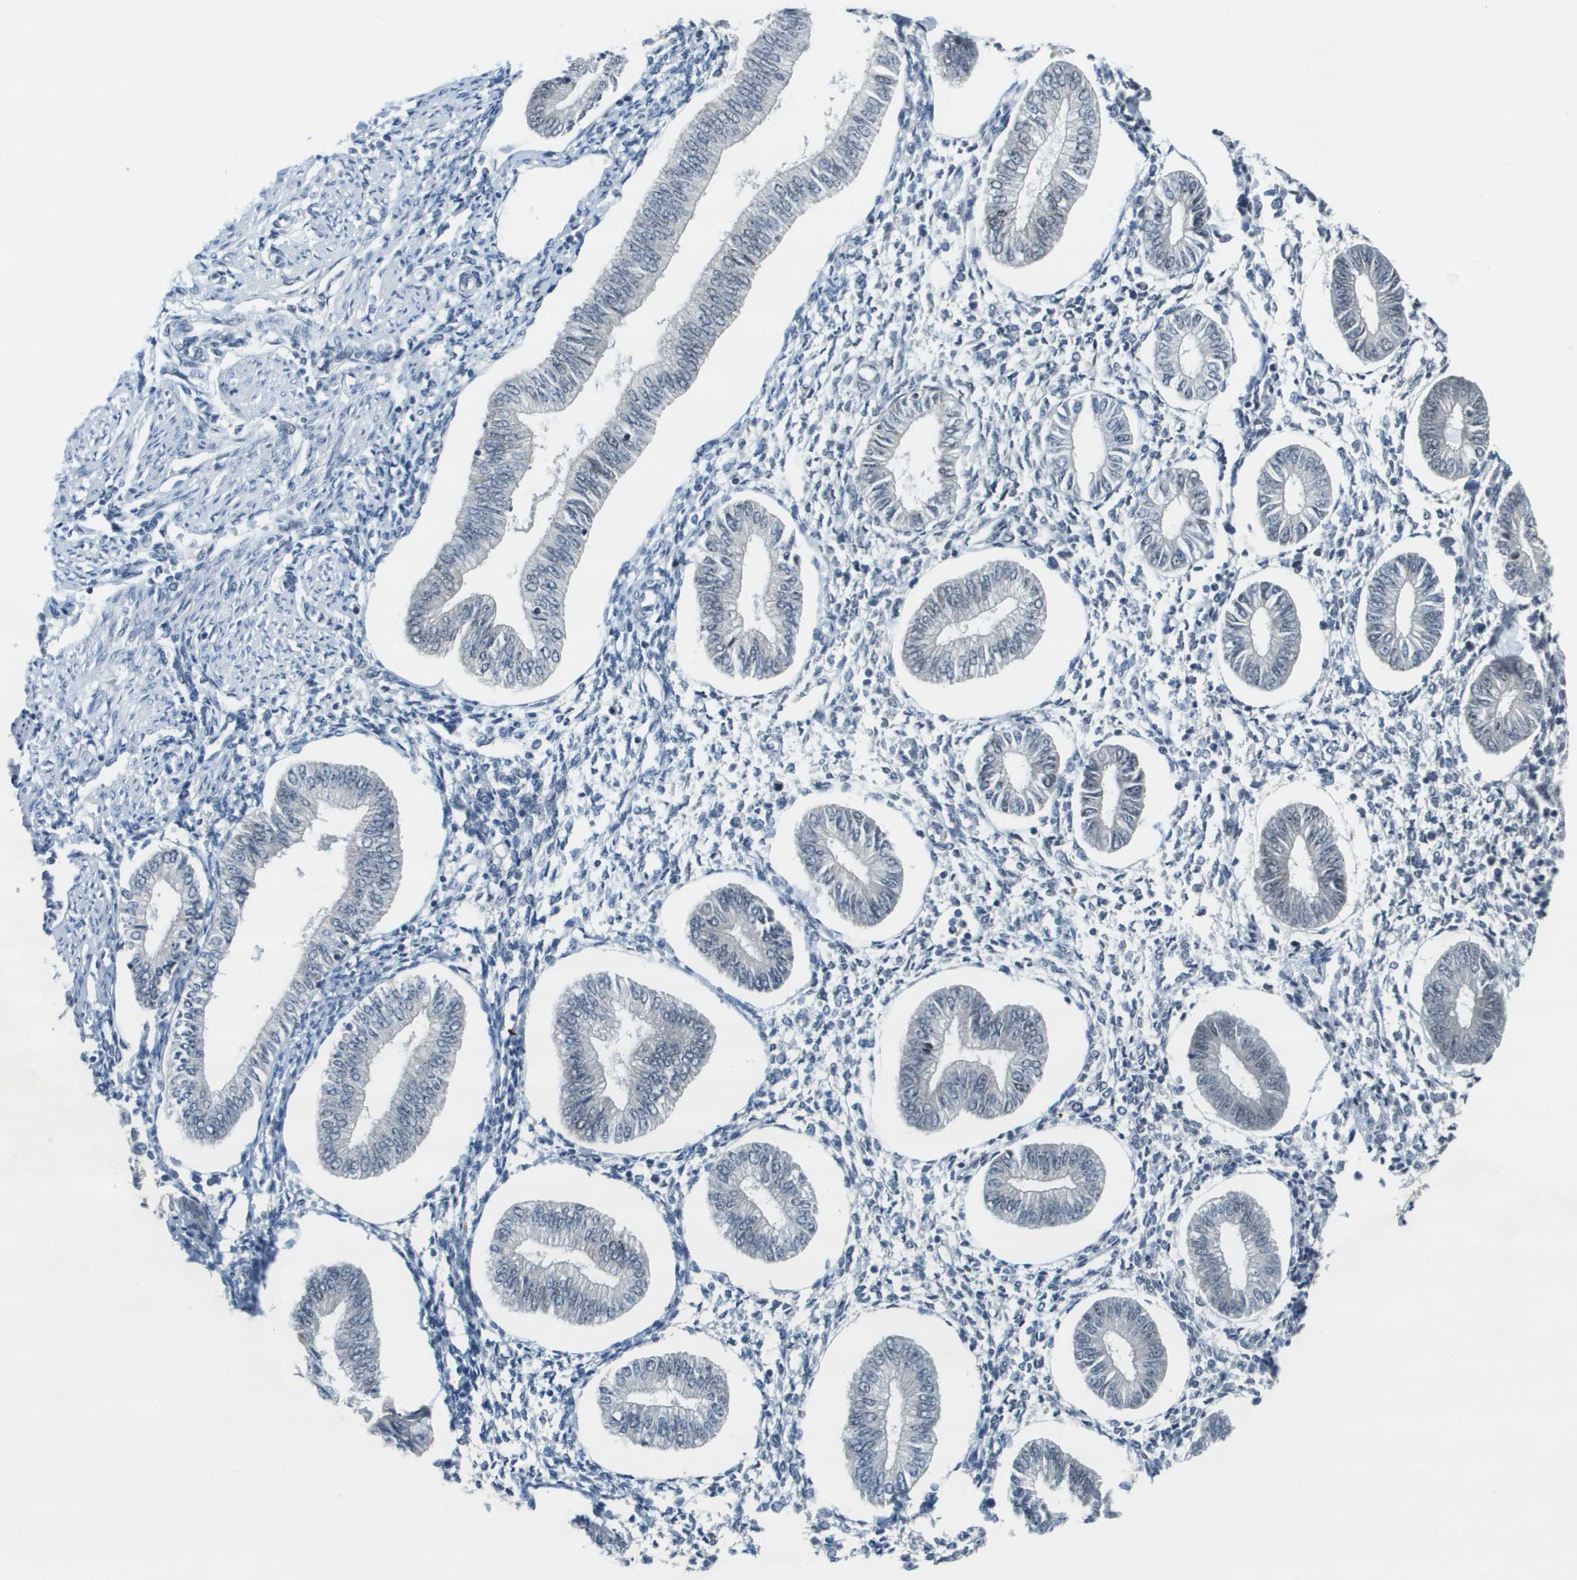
{"staining": {"intensity": "weak", "quantity": "<25%", "location": "nuclear"}, "tissue": "endometrium", "cell_type": "Cells in endometrial stroma", "image_type": "normal", "snomed": [{"axis": "morphology", "description": "Normal tissue, NOS"}, {"axis": "topography", "description": "Endometrium"}], "caption": "Cells in endometrial stroma show no significant protein staining in unremarkable endometrium. (Immunohistochemistry (ihc), brightfield microscopy, high magnification).", "gene": "CBX5", "patient": {"sex": "female", "age": 50}}